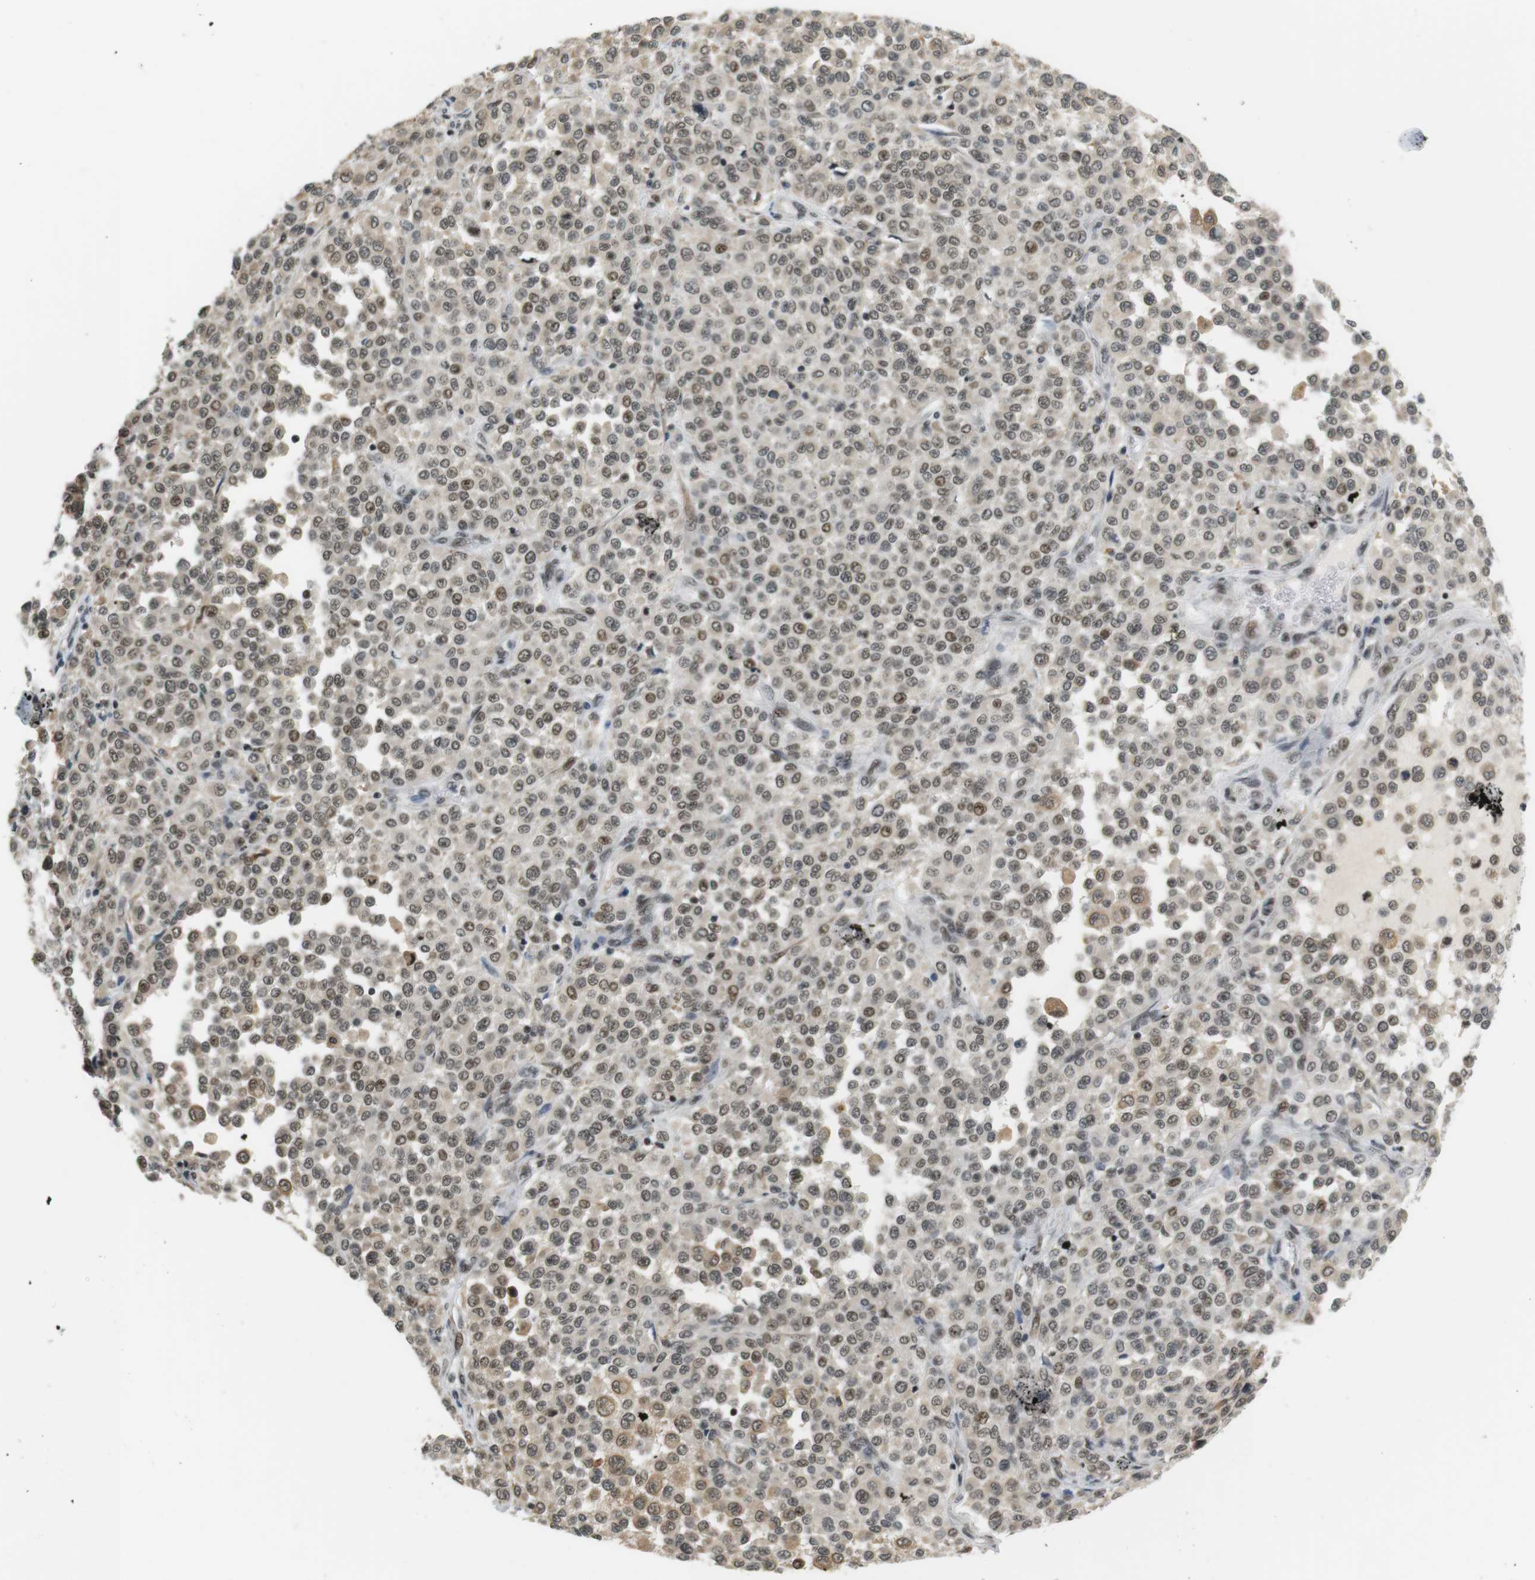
{"staining": {"intensity": "weak", "quantity": ">75%", "location": "nuclear"}, "tissue": "melanoma", "cell_type": "Tumor cells", "image_type": "cancer", "snomed": [{"axis": "morphology", "description": "Malignant melanoma, Metastatic site"}, {"axis": "topography", "description": "Pancreas"}], "caption": "Melanoma tissue demonstrates weak nuclear staining in about >75% of tumor cells The staining was performed using DAB (3,3'-diaminobenzidine), with brown indicating positive protein expression. Nuclei are stained blue with hematoxylin.", "gene": "RNF38", "patient": {"sex": "female", "age": 30}}